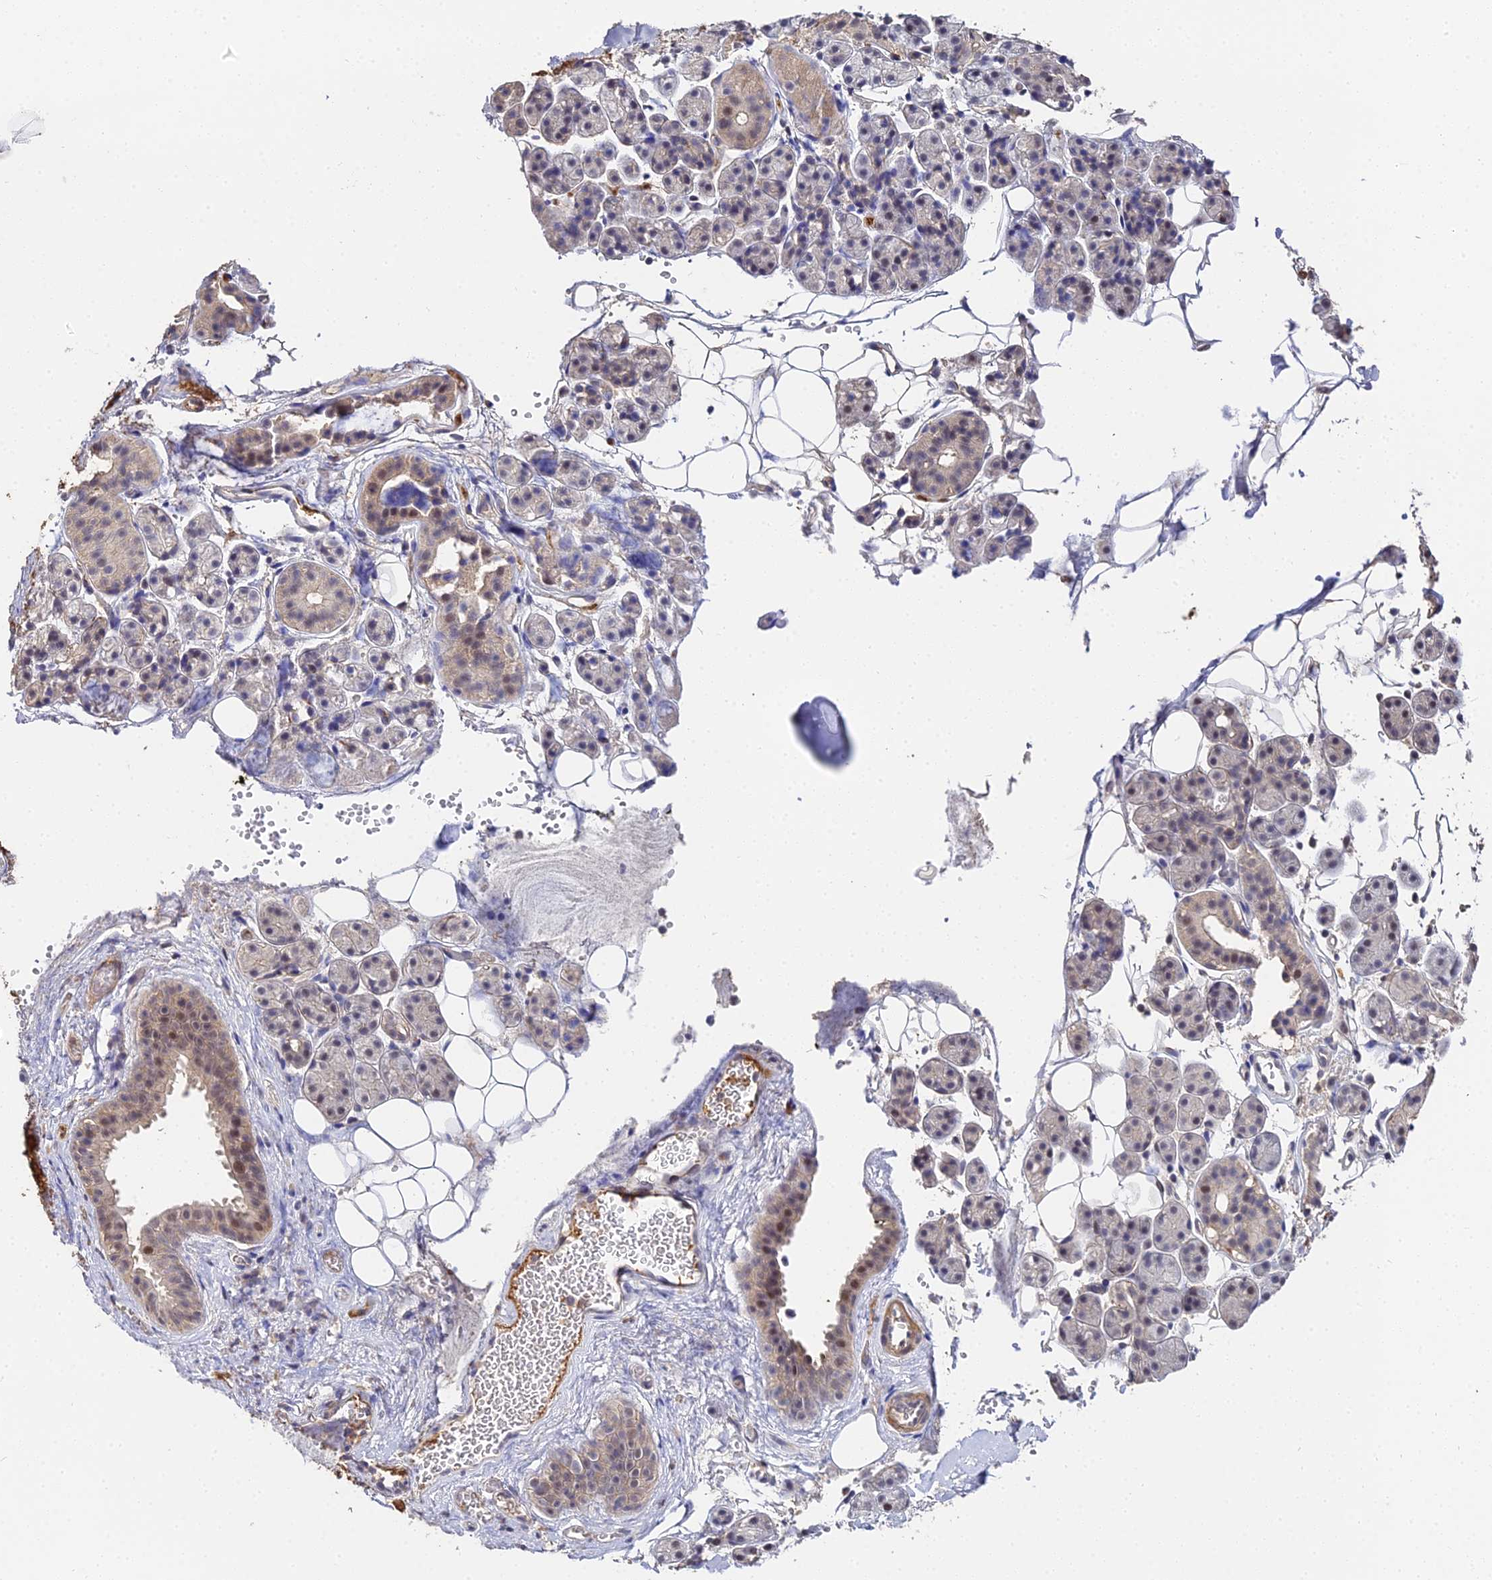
{"staining": {"intensity": "weak", "quantity": "<25%", "location": "cytoplasmic/membranous,nuclear"}, "tissue": "salivary gland", "cell_type": "Glandular cells", "image_type": "normal", "snomed": [{"axis": "morphology", "description": "Normal tissue, NOS"}, {"axis": "topography", "description": "Salivary gland"}], "caption": "A histopathology image of salivary gland stained for a protein displays no brown staining in glandular cells.", "gene": "LSM5", "patient": {"sex": "female", "age": 33}}